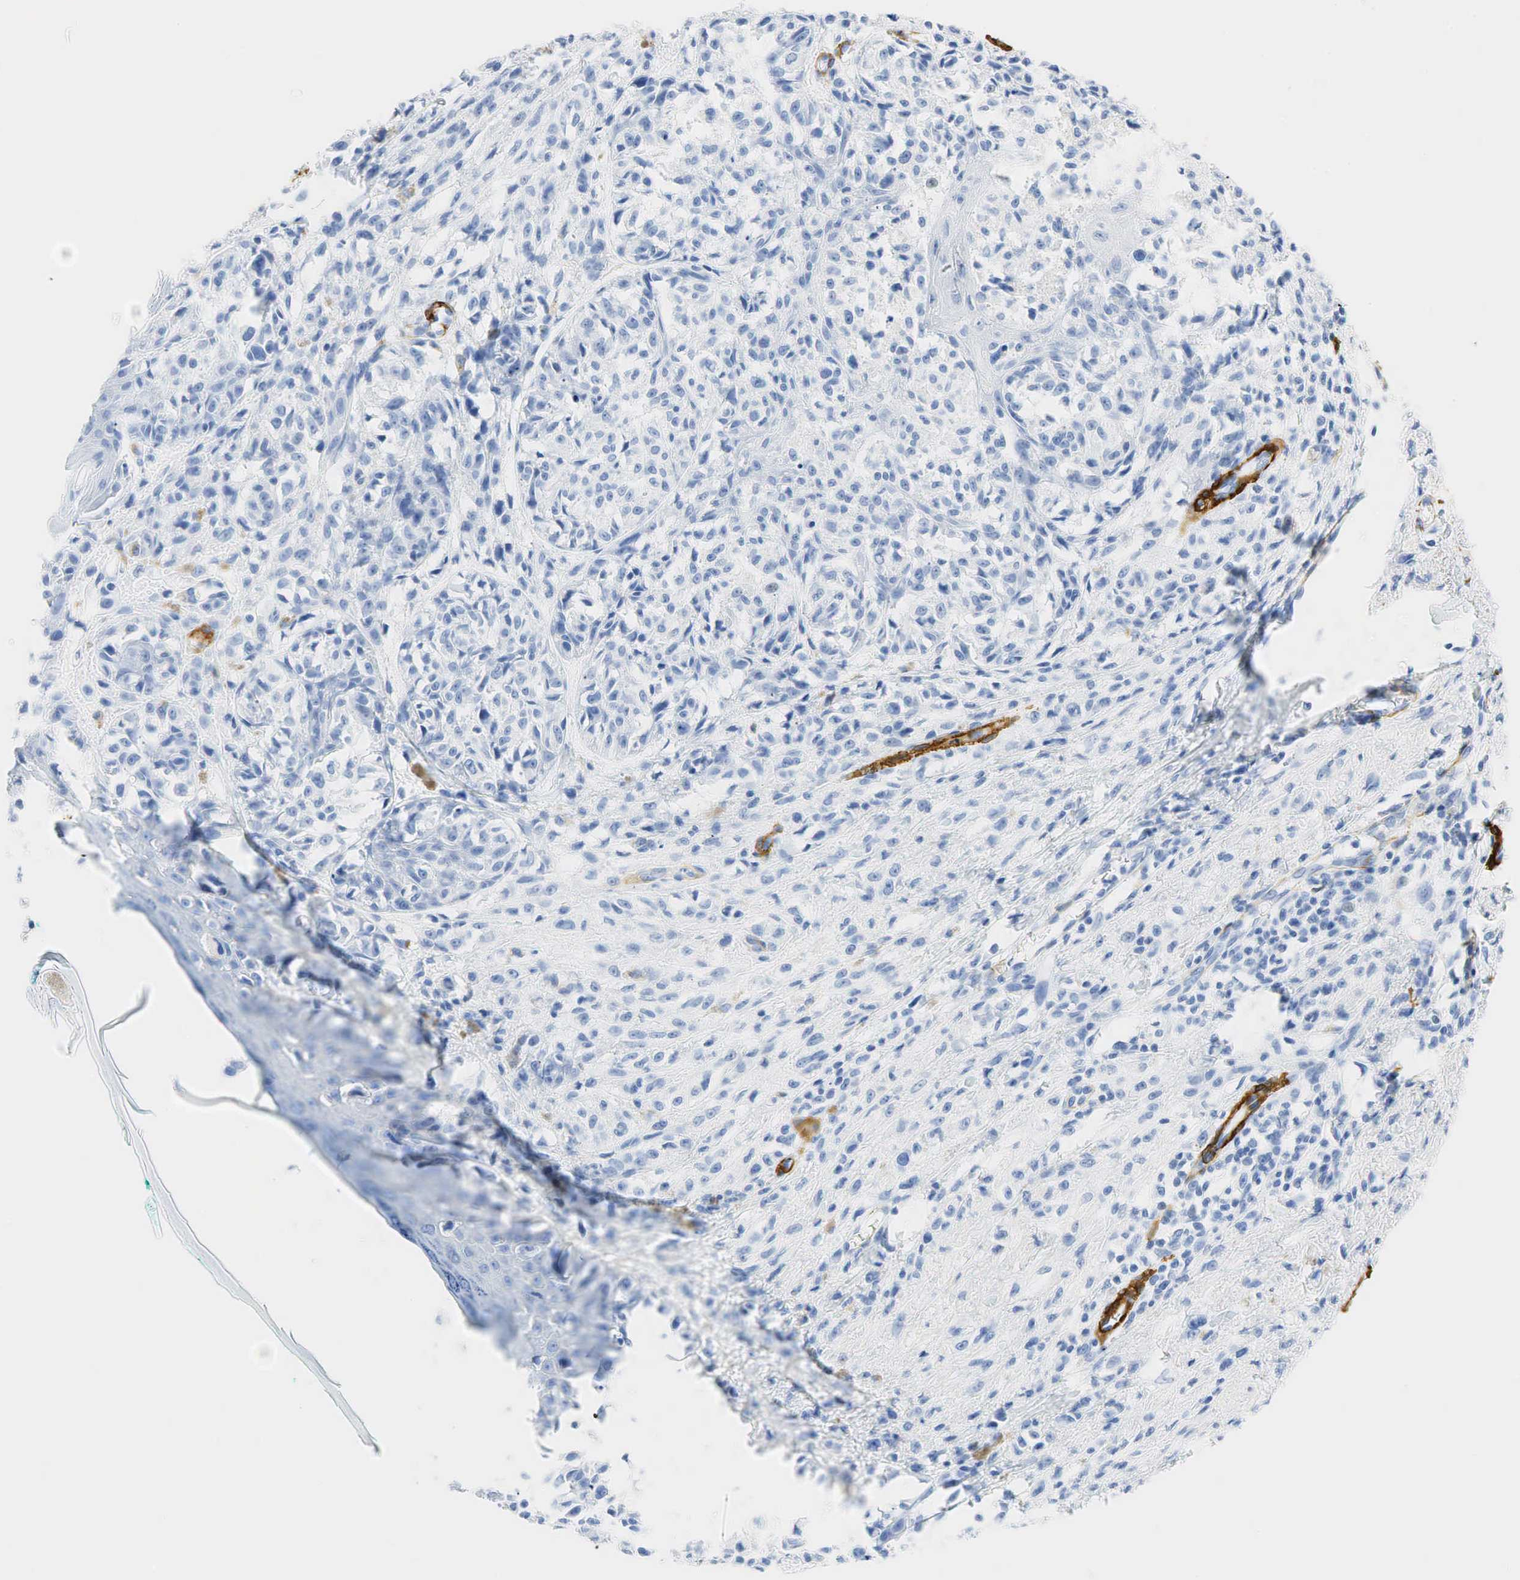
{"staining": {"intensity": "negative", "quantity": "none", "location": "none"}, "tissue": "melanoma", "cell_type": "Tumor cells", "image_type": "cancer", "snomed": [{"axis": "morphology", "description": "Malignant melanoma, NOS"}, {"axis": "topography", "description": "Skin"}], "caption": "High magnification brightfield microscopy of malignant melanoma stained with DAB (3,3'-diaminobenzidine) (brown) and counterstained with hematoxylin (blue): tumor cells show no significant expression.", "gene": "ACTA1", "patient": {"sex": "male", "age": 80}}